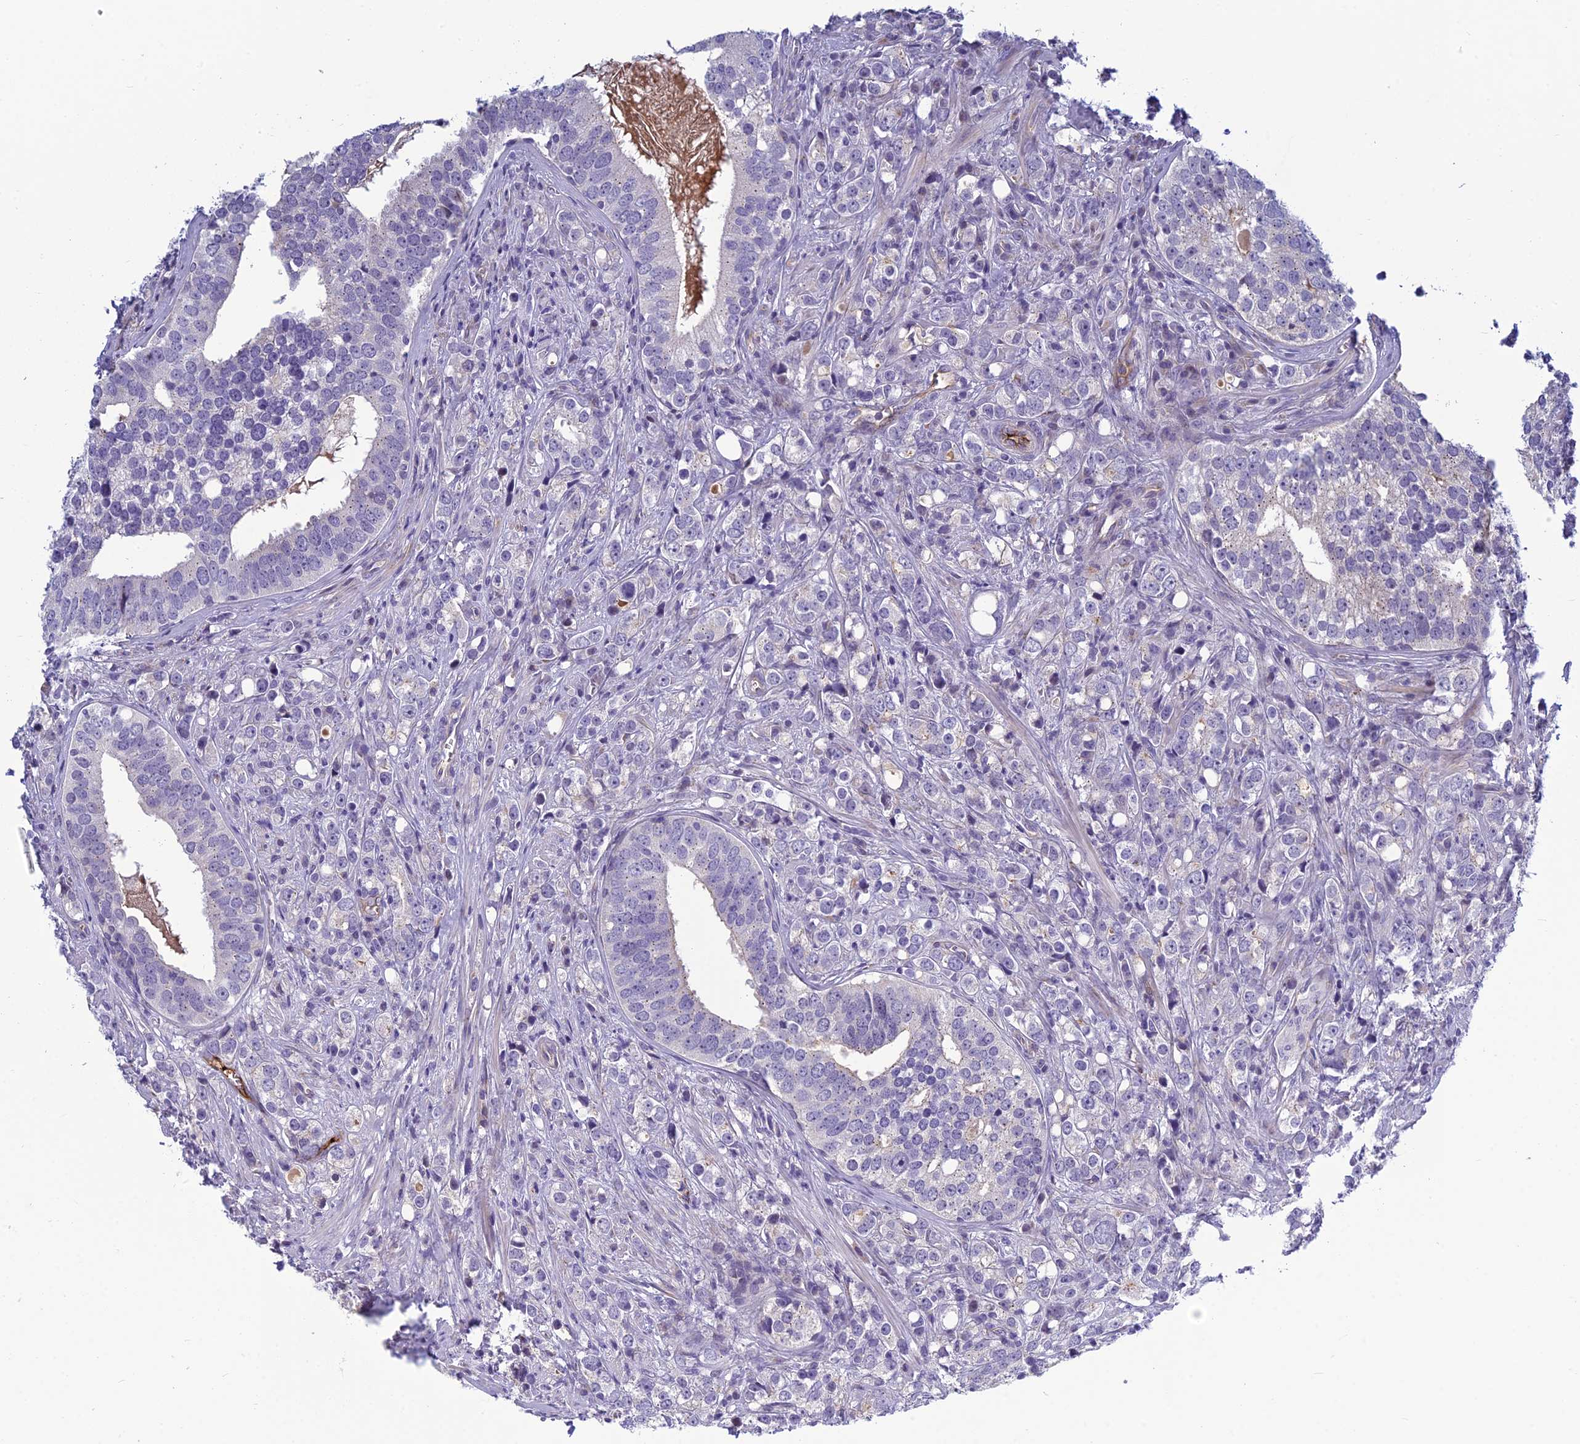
{"staining": {"intensity": "negative", "quantity": "none", "location": "none"}, "tissue": "prostate cancer", "cell_type": "Tumor cells", "image_type": "cancer", "snomed": [{"axis": "morphology", "description": "Adenocarcinoma, High grade"}, {"axis": "topography", "description": "Prostate"}], "caption": "High power microscopy image of an immunohistochemistry (IHC) image of prostate cancer (adenocarcinoma (high-grade)), revealing no significant positivity in tumor cells.", "gene": "CLEC11A", "patient": {"sex": "male", "age": 71}}